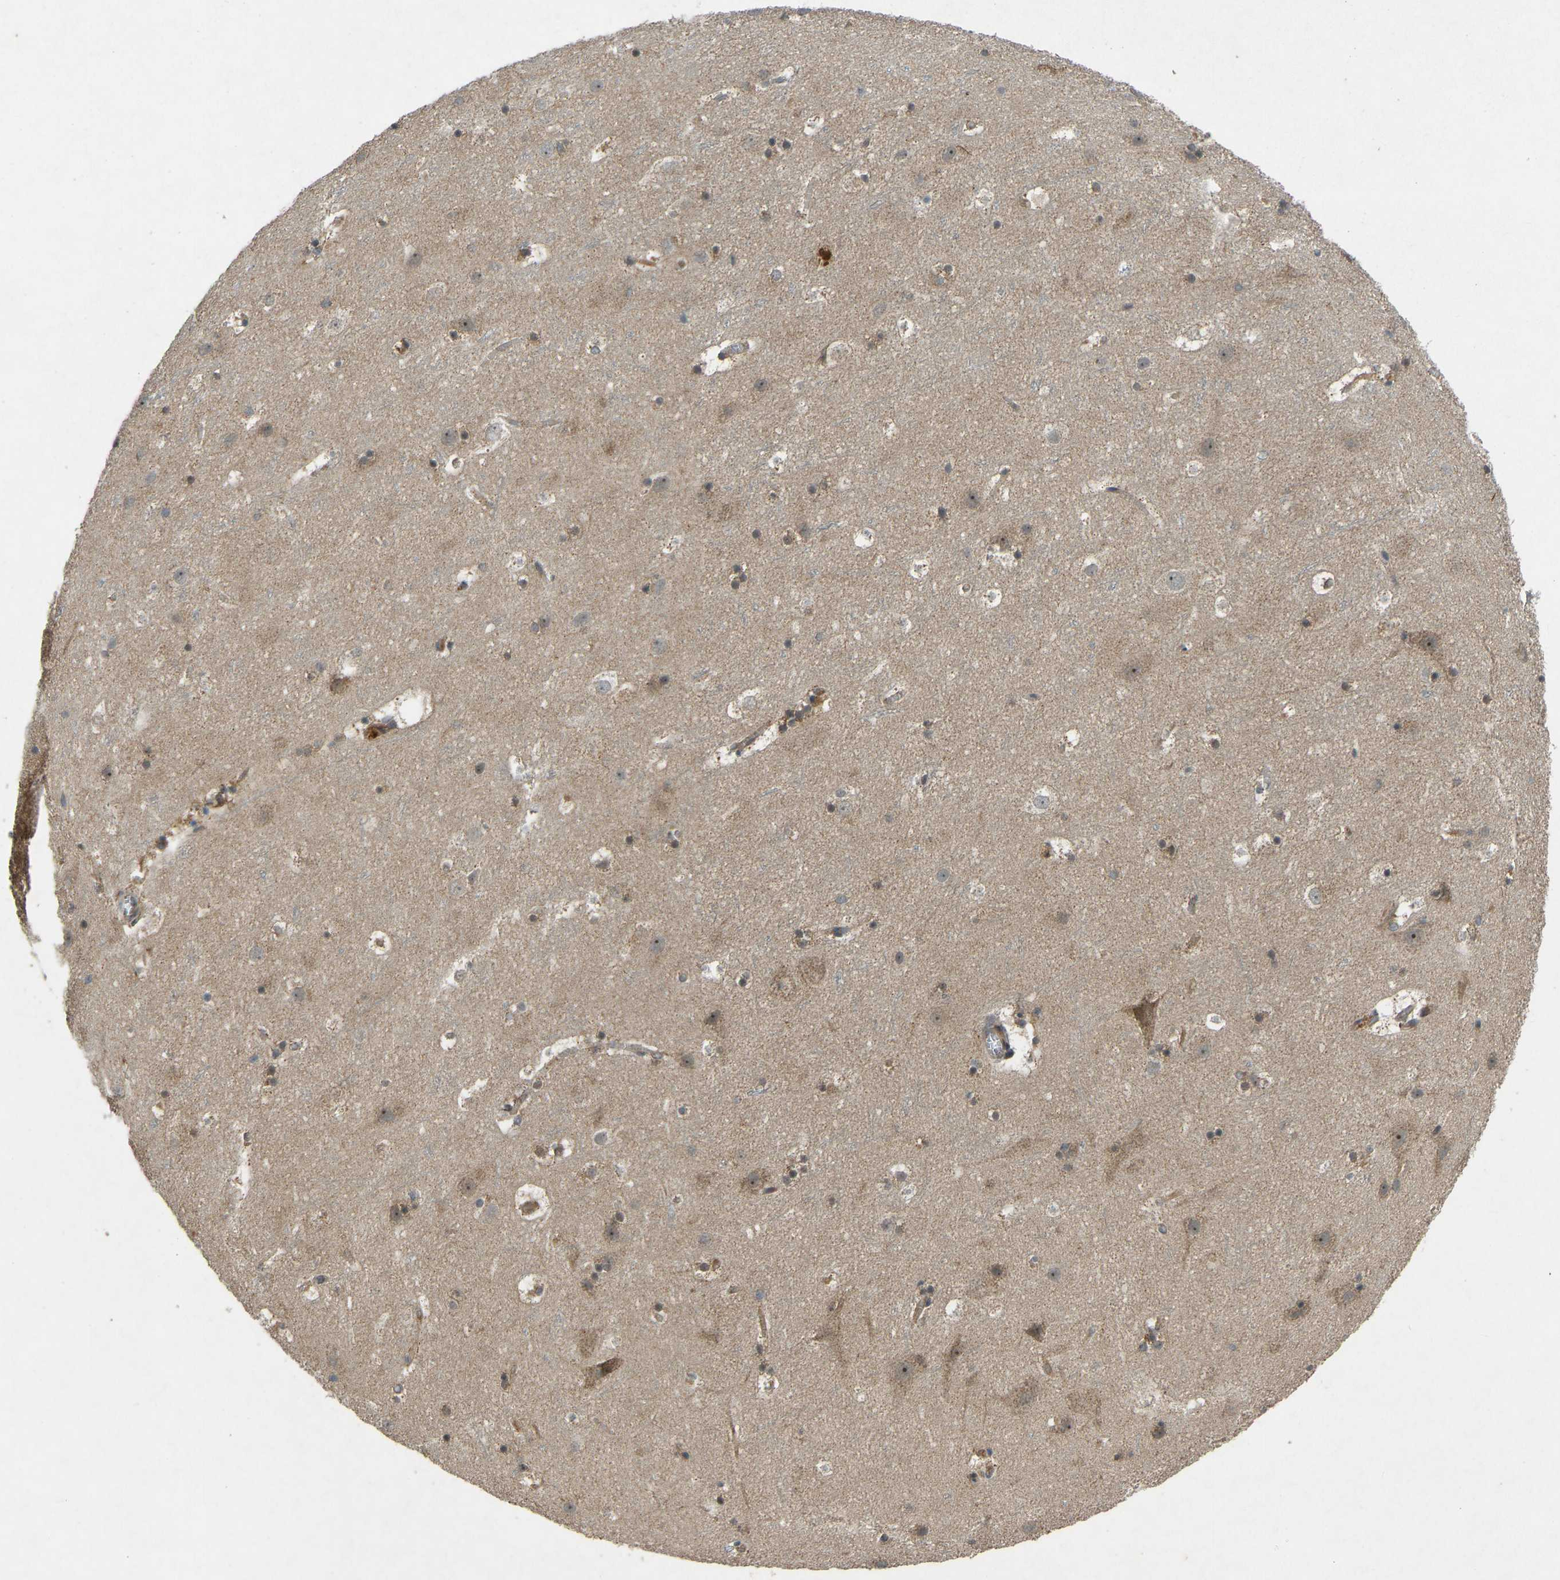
{"staining": {"intensity": "moderate", "quantity": ">75%", "location": "cytoplasmic/membranous"}, "tissue": "cerebral cortex", "cell_type": "Endothelial cells", "image_type": "normal", "snomed": [{"axis": "morphology", "description": "Normal tissue, NOS"}, {"axis": "topography", "description": "Cerebral cortex"}], "caption": "A high-resolution image shows immunohistochemistry staining of normal cerebral cortex, which reveals moderate cytoplasmic/membranous positivity in about >75% of endothelial cells.", "gene": "ZNF71", "patient": {"sex": "male", "age": 45}}